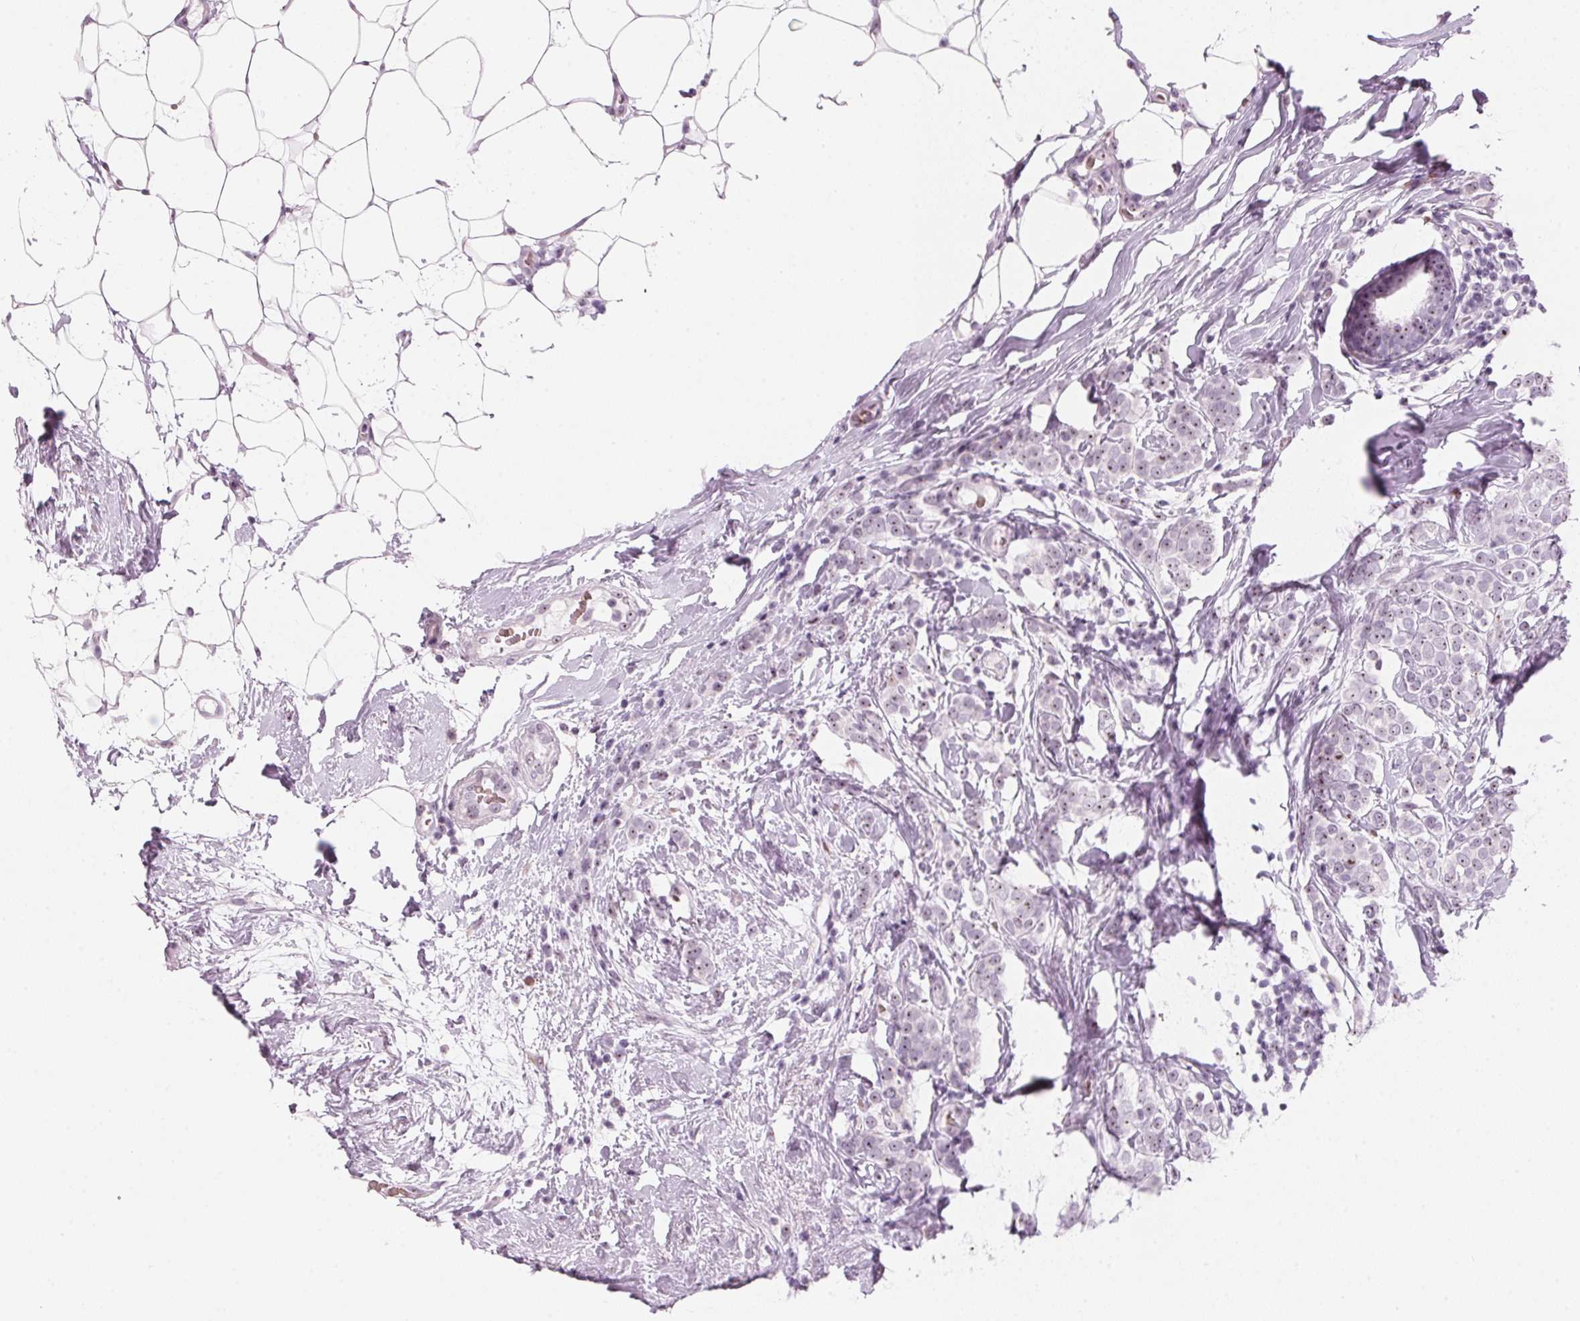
{"staining": {"intensity": "weak", "quantity": ">75%", "location": "nuclear"}, "tissue": "breast cancer", "cell_type": "Tumor cells", "image_type": "cancer", "snomed": [{"axis": "morphology", "description": "Lobular carcinoma"}, {"axis": "topography", "description": "Breast"}], "caption": "This is a photomicrograph of IHC staining of breast cancer (lobular carcinoma), which shows weak positivity in the nuclear of tumor cells.", "gene": "DNTTIP2", "patient": {"sex": "female", "age": 49}}